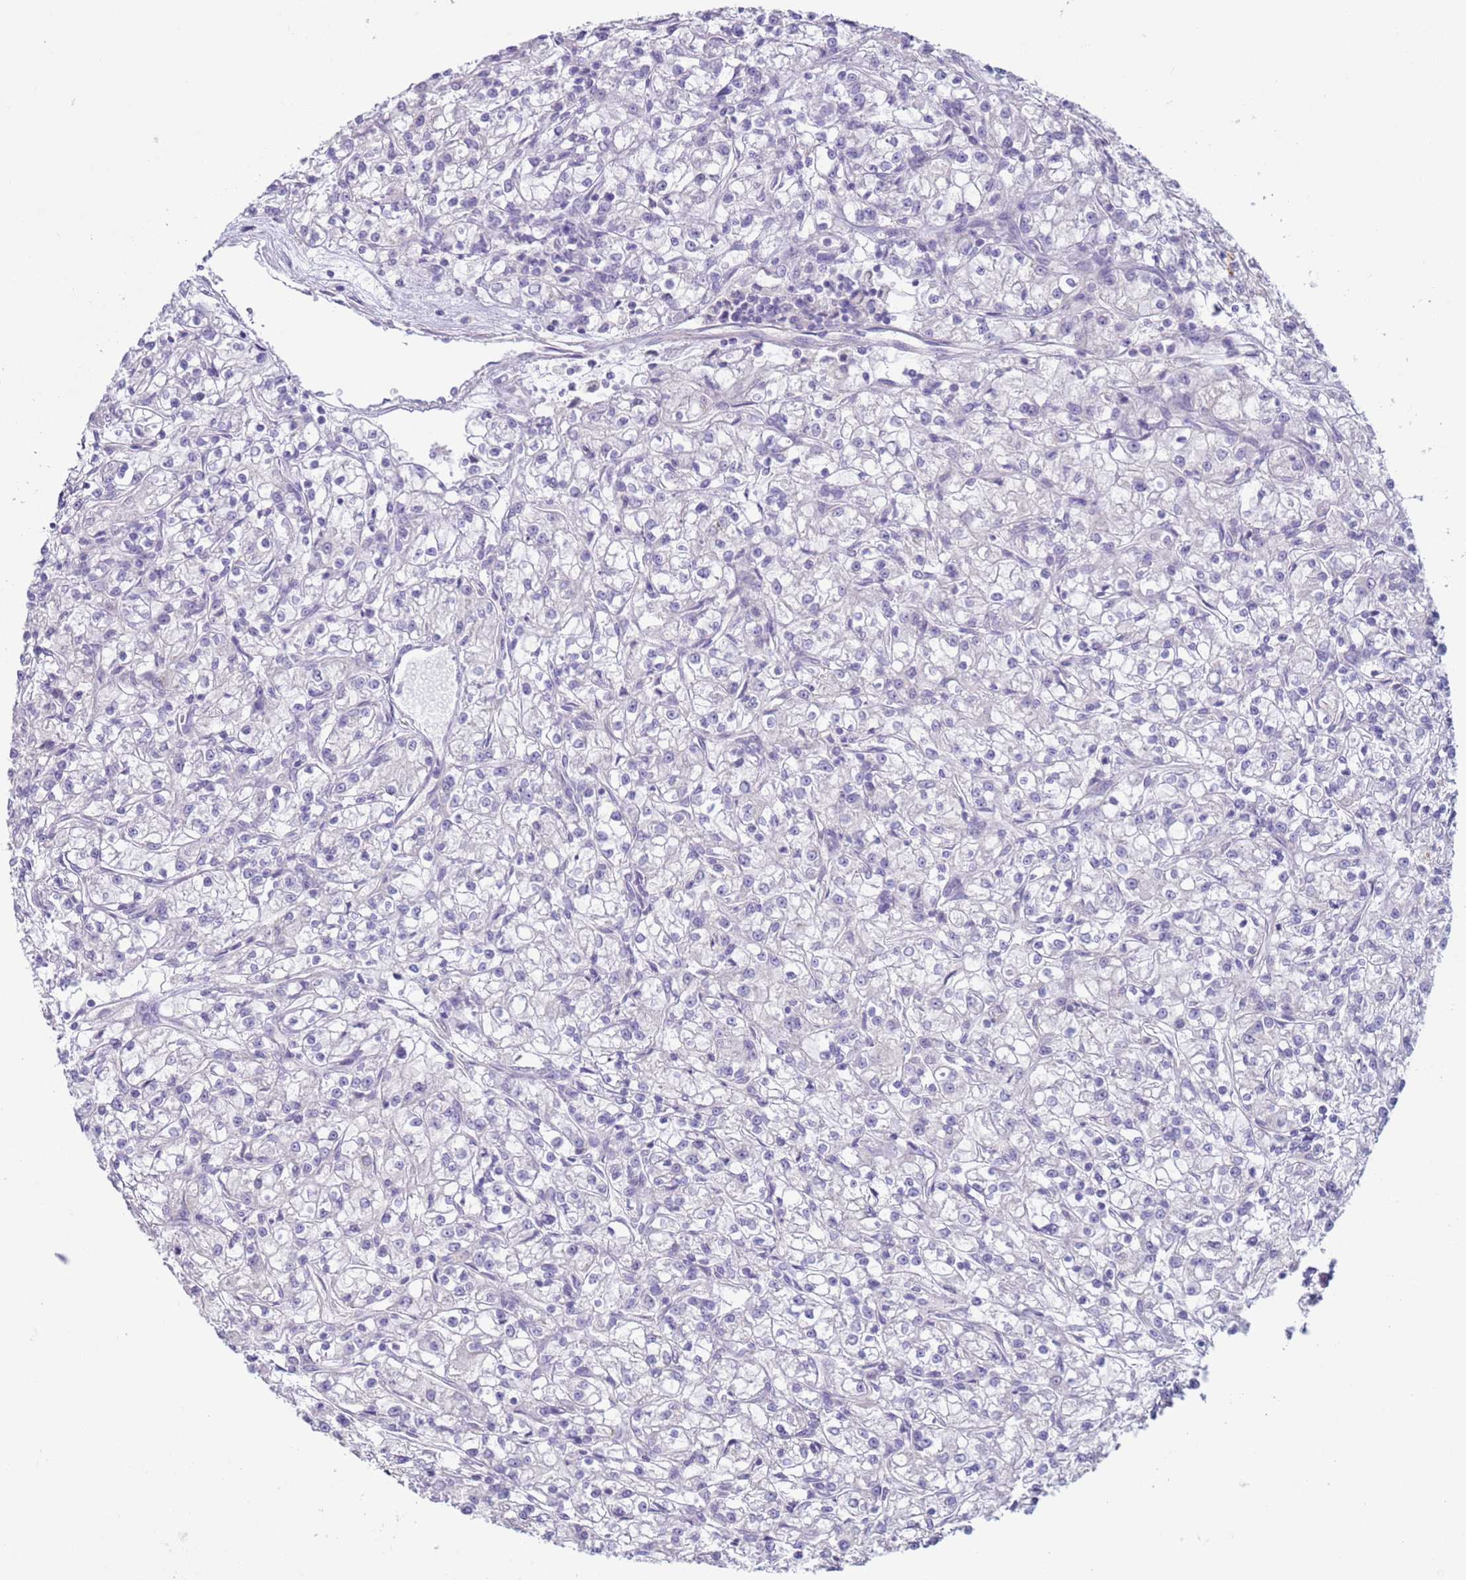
{"staining": {"intensity": "negative", "quantity": "none", "location": "none"}, "tissue": "renal cancer", "cell_type": "Tumor cells", "image_type": "cancer", "snomed": [{"axis": "morphology", "description": "Adenocarcinoma, NOS"}, {"axis": "topography", "description": "Kidney"}], "caption": "High power microscopy photomicrograph of an immunohistochemistry micrograph of renal cancer, revealing no significant positivity in tumor cells.", "gene": "NPAP1", "patient": {"sex": "female", "age": 59}}